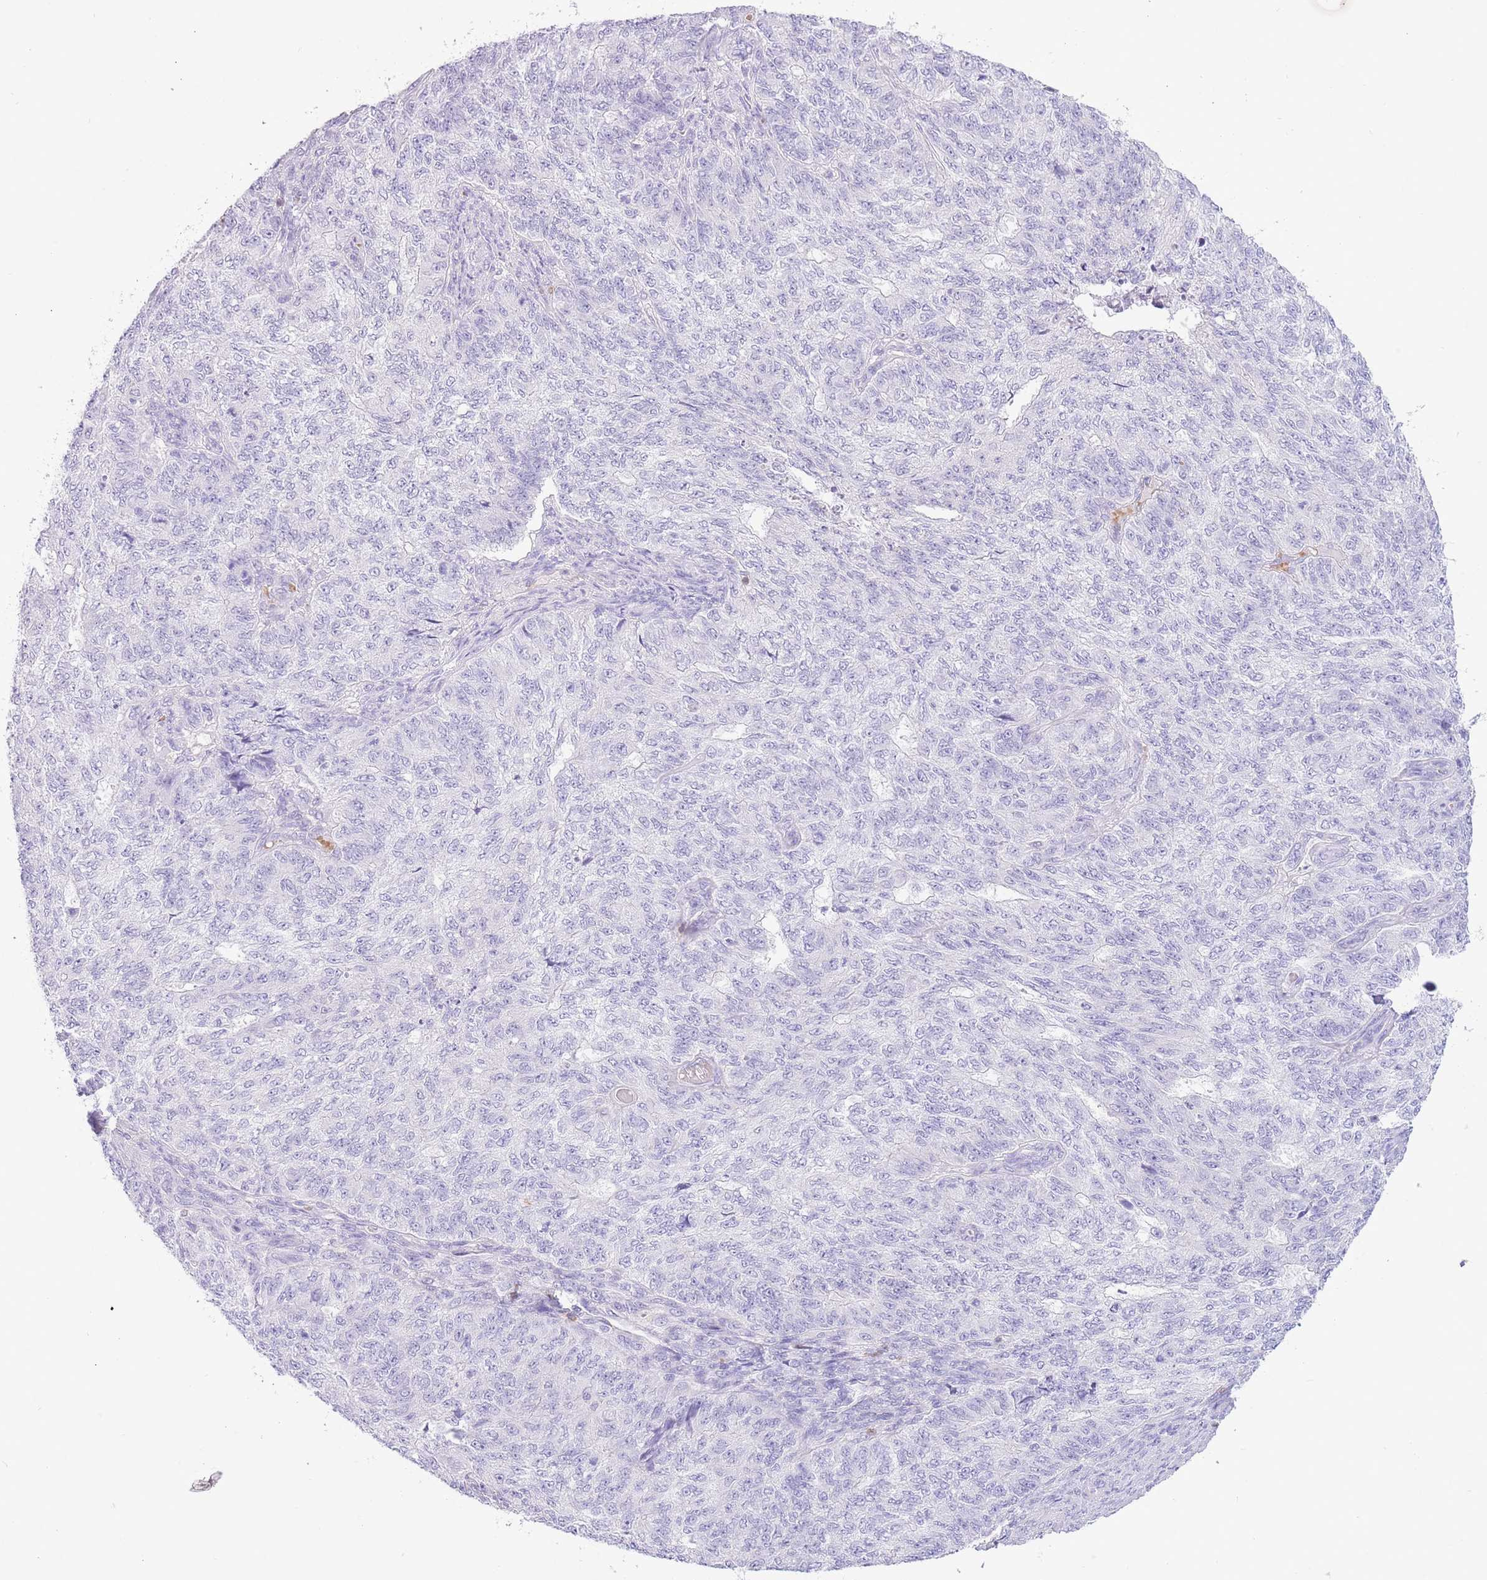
{"staining": {"intensity": "negative", "quantity": "none", "location": "none"}, "tissue": "endometrial cancer", "cell_type": "Tumor cells", "image_type": "cancer", "snomed": [{"axis": "morphology", "description": "Adenocarcinoma, NOS"}, {"axis": "topography", "description": "Endometrium"}], "caption": "The micrograph displays no staining of tumor cells in endometrial adenocarcinoma. The staining was performed using DAB to visualize the protein expression in brown, while the nuclei were stained in blue with hematoxylin (Magnification: 20x).", "gene": "OR4Q3", "patient": {"sex": "female", "age": 32}}